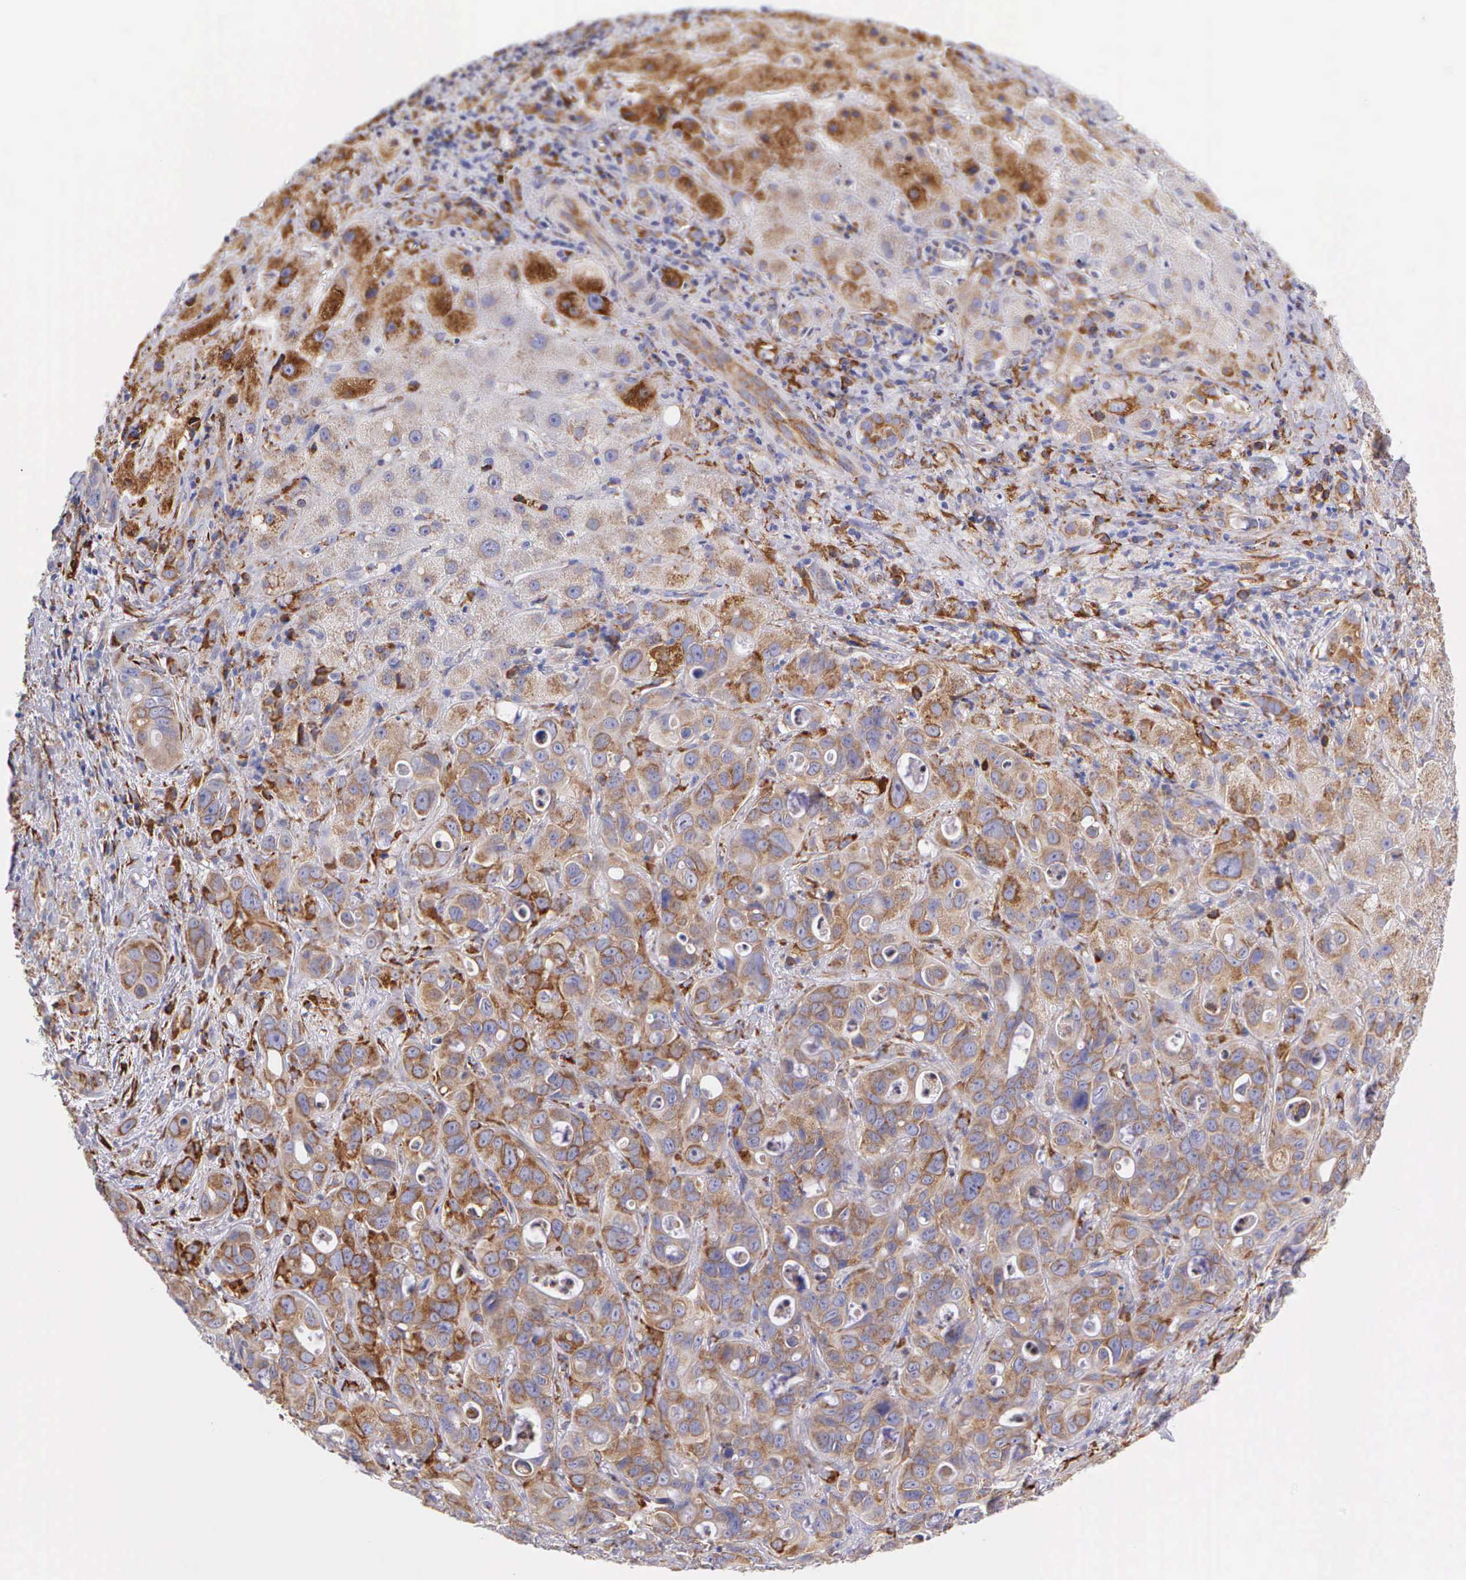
{"staining": {"intensity": "strong", "quantity": ">75%", "location": "cytoplasmic/membranous"}, "tissue": "liver cancer", "cell_type": "Tumor cells", "image_type": "cancer", "snomed": [{"axis": "morphology", "description": "Cholangiocarcinoma"}, {"axis": "topography", "description": "Liver"}], "caption": "Liver cancer stained with a protein marker demonstrates strong staining in tumor cells.", "gene": "CKAP4", "patient": {"sex": "female", "age": 79}}